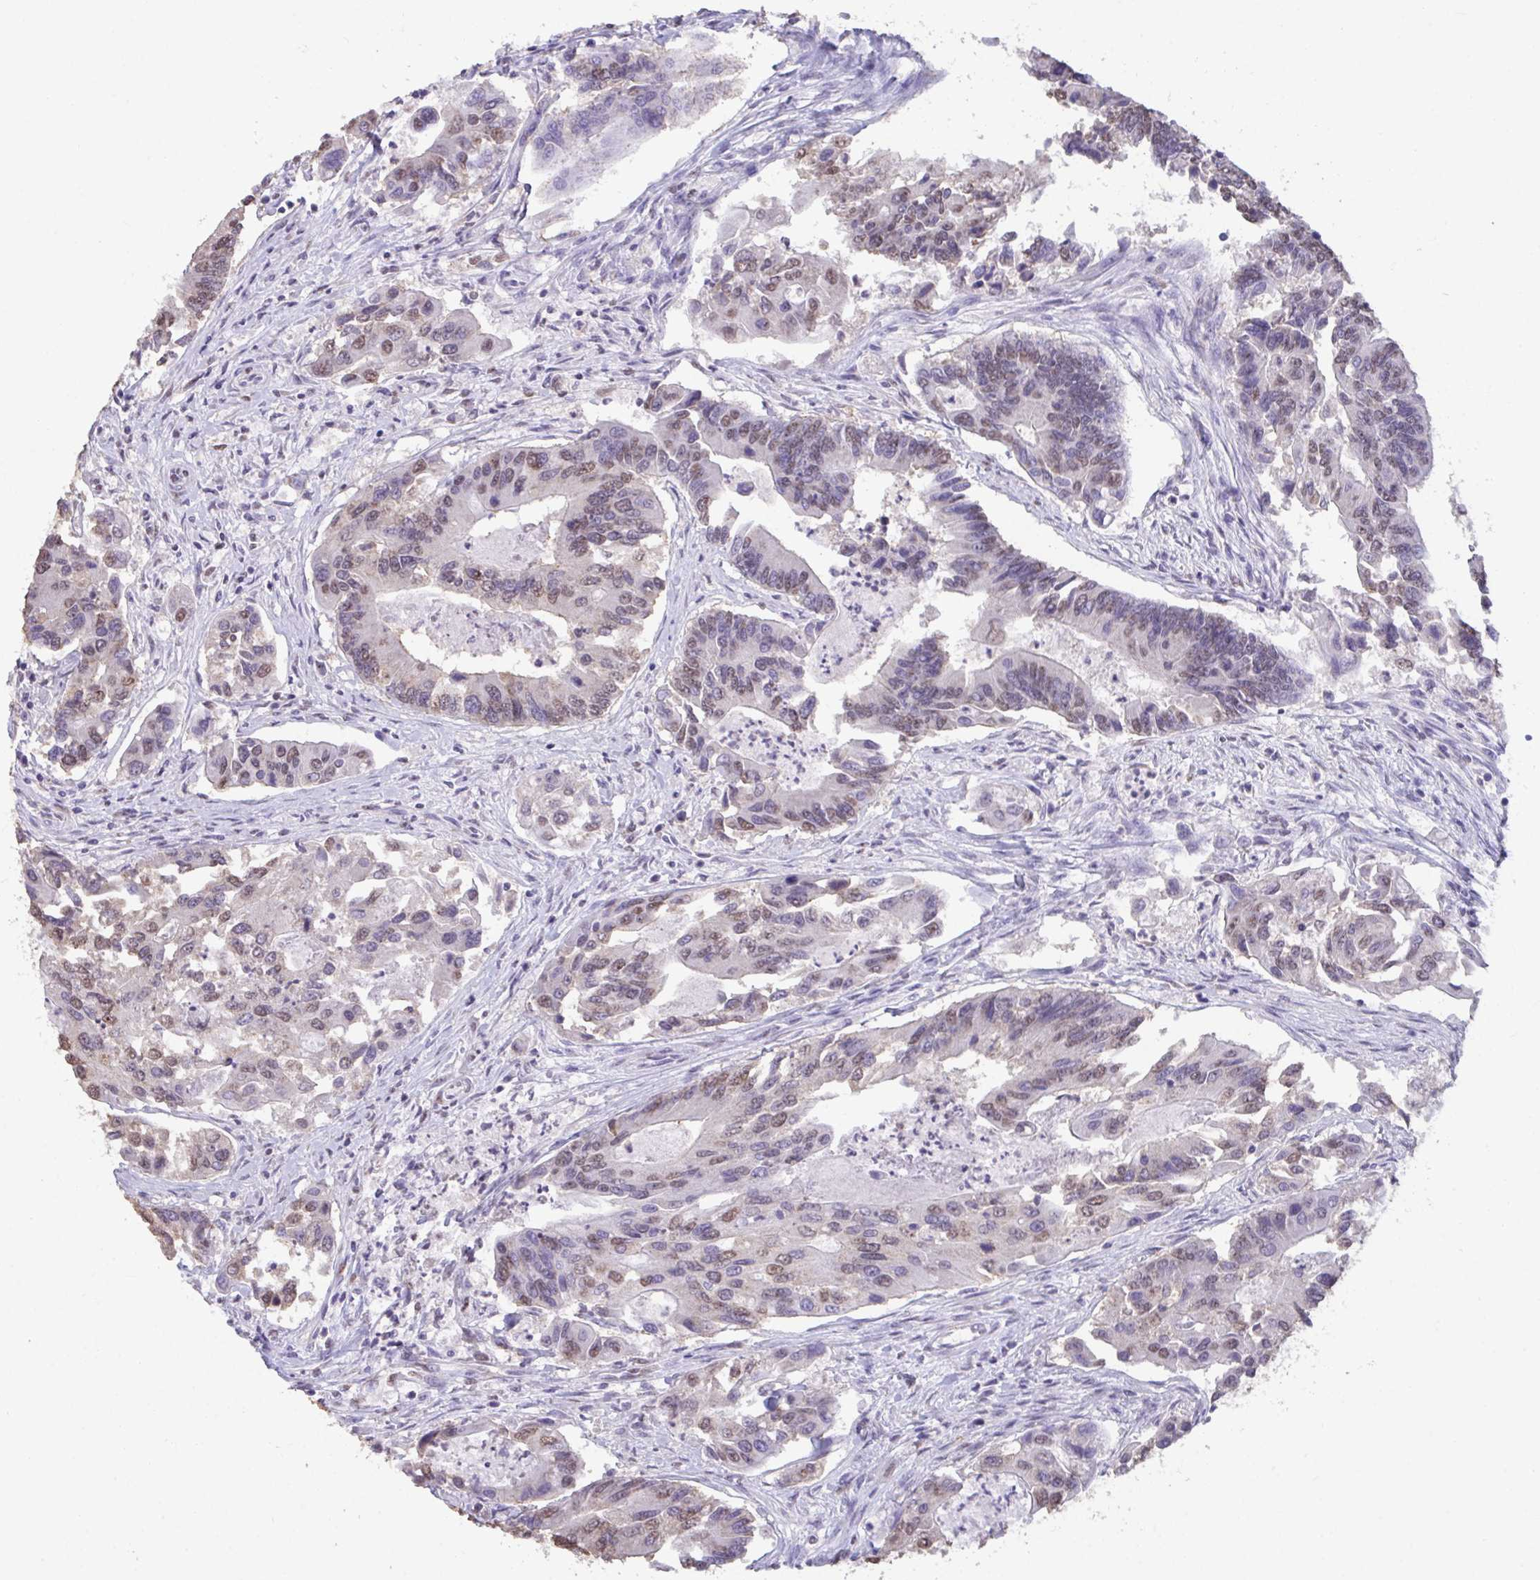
{"staining": {"intensity": "weak", "quantity": "25%-75%", "location": "nuclear"}, "tissue": "colorectal cancer", "cell_type": "Tumor cells", "image_type": "cancer", "snomed": [{"axis": "morphology", "description": "Adenocarcinoma, NOS"}, {"axis": "topography", "description": "Colon"}], "caption": "Colorectal cancer (adenocarcinoma) stained for a protein (brown) displays weak nuclear positive positivity in approximately 25%-75% of tumor cells.", "gene": "SEMA6B", "patient": {"sex": "female", "age": 67}}